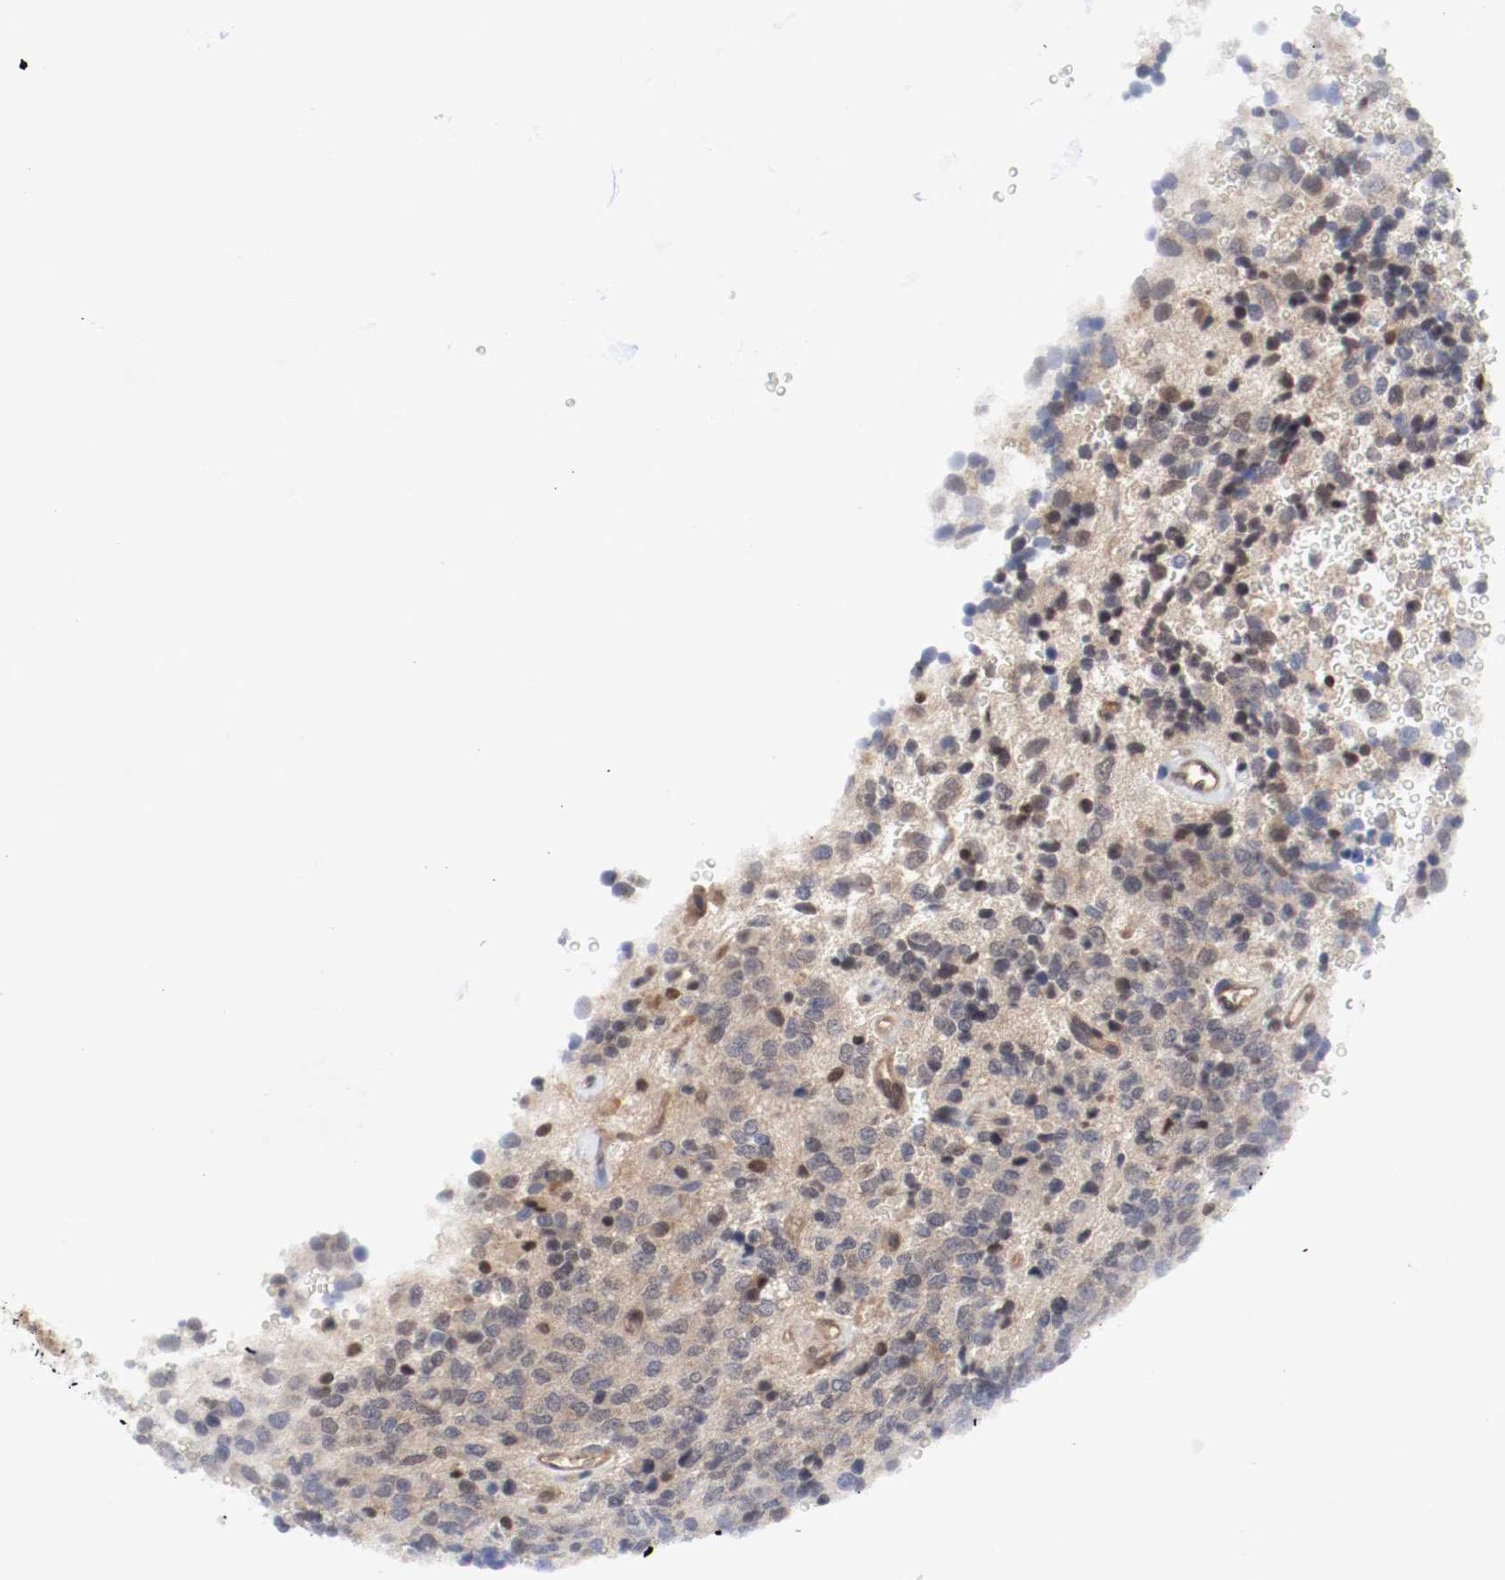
{"staining": {"intensity": "moderate", "quantity": ">75%", "location": "cytoplasmic/membranous"}, "tissue": "glioma", "cell_type": "Tumor cells", "image_type": "cancer", "snomed": [{"axis": "morphology", "description": "Glioma, malignant, High grade"}, {"axis": "topography", "description": "pancreas cauda"}], "caption": "The histopathology image exhibits staining of malignant glioma (high-grade), revealing moderate cytoplasmic/membranous protein expression (brown color) within tumor cells. The protein is shown in brown color, while the nuclei are stained blue.", "gene": "AFG3L2", "patient": {"sex": "male", "age": 60}}